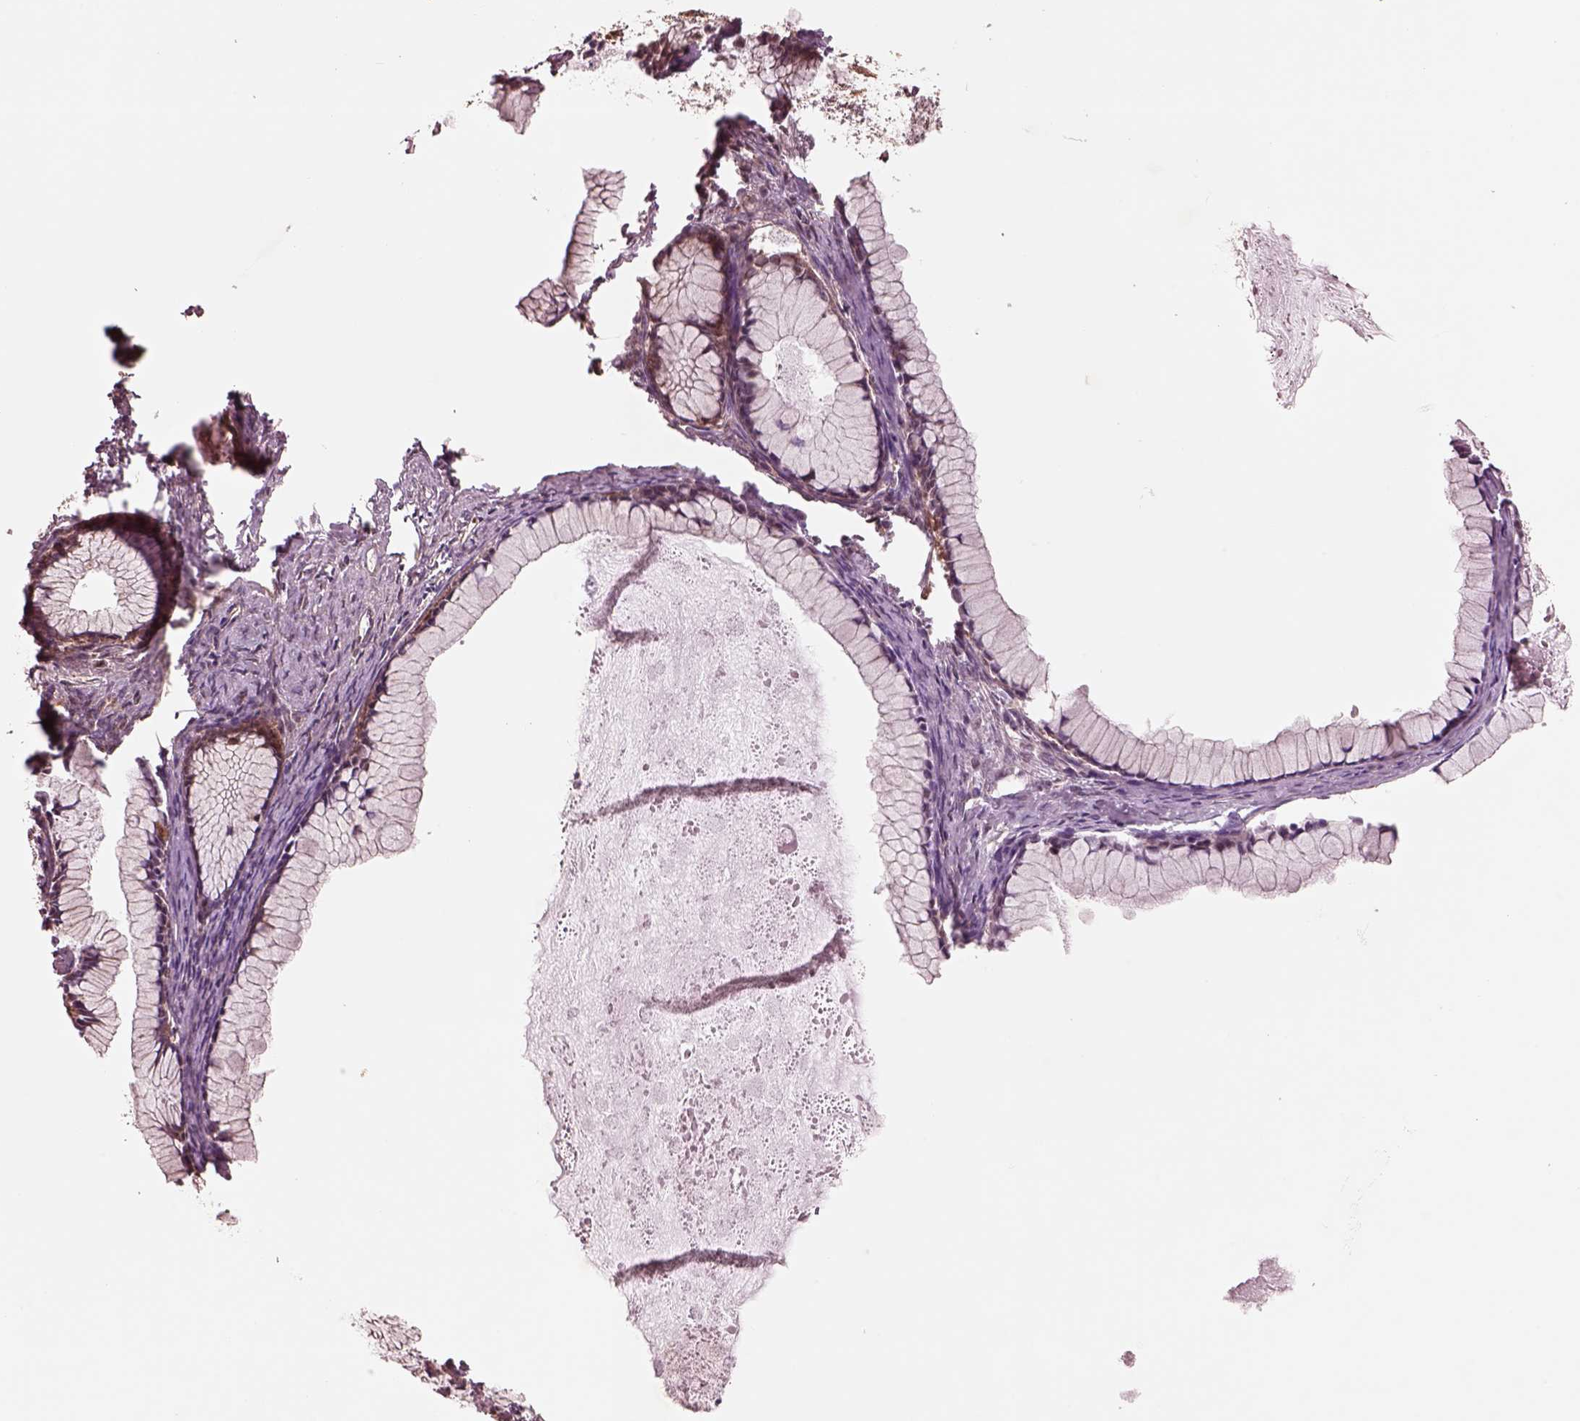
{"staining": {"intensity": "moderate", "quantity": "<25%", "location": "cytoplasmic/membranous"}, "tissue": "ovarian cancer", "cell_type": "Tumor cells", "image_type": "cancer", "snomed": [{"axis": "morphology", "description": "Cystadenocarcinoma, mucinous, NOS"}, {"axis": "topography", "description": "Ovary"}], "caption": "IHC image of human mucinous cystadenocarcinoma (ovarian) stained for a protein (brown), which displays low levels of moderate cytoplasmic/membranous positivity in approximately <25% of tumor cells.", "gene": "WASHC2A", "patient": {"sex": "female", "age": 41}}